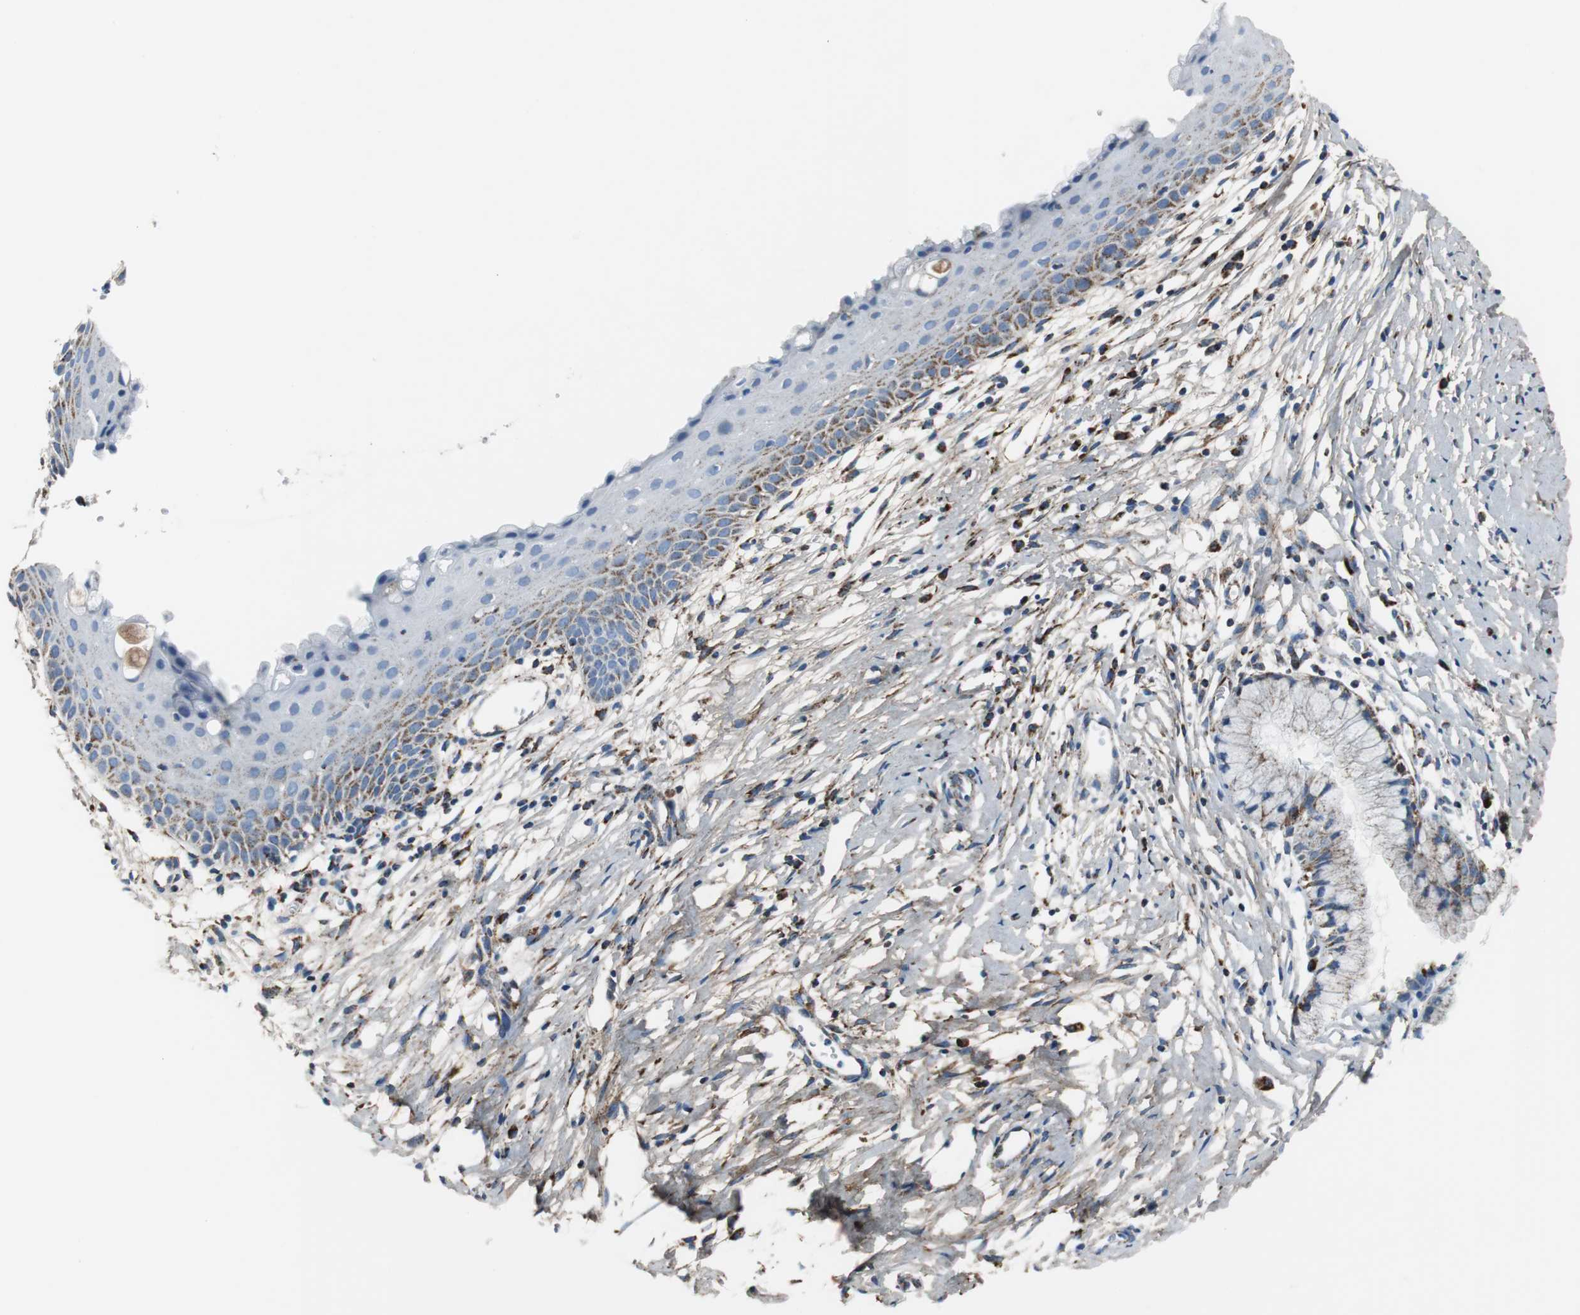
{"staining": {"intensity": "strong", "quantity": "25%-75%", "location": "cytoplasmic/membranous"}, "tissue": "cervix", "cell_type": "Glandular cells", "image_type": "normal", "snomed": [{"axis": "morphology", "description": "Normal tissue, NOS"}, {"axis": "topography", "description": "Cervix"}], "caption": "Strong cytoplasmic/membranous staining for a protein is seen in approximately 25%-75% of glandular cells of unremarkable cervix using immunohistochemistry.", "gene": "C1QTNF7", "patient": {"sex": "female", "age": 39}}